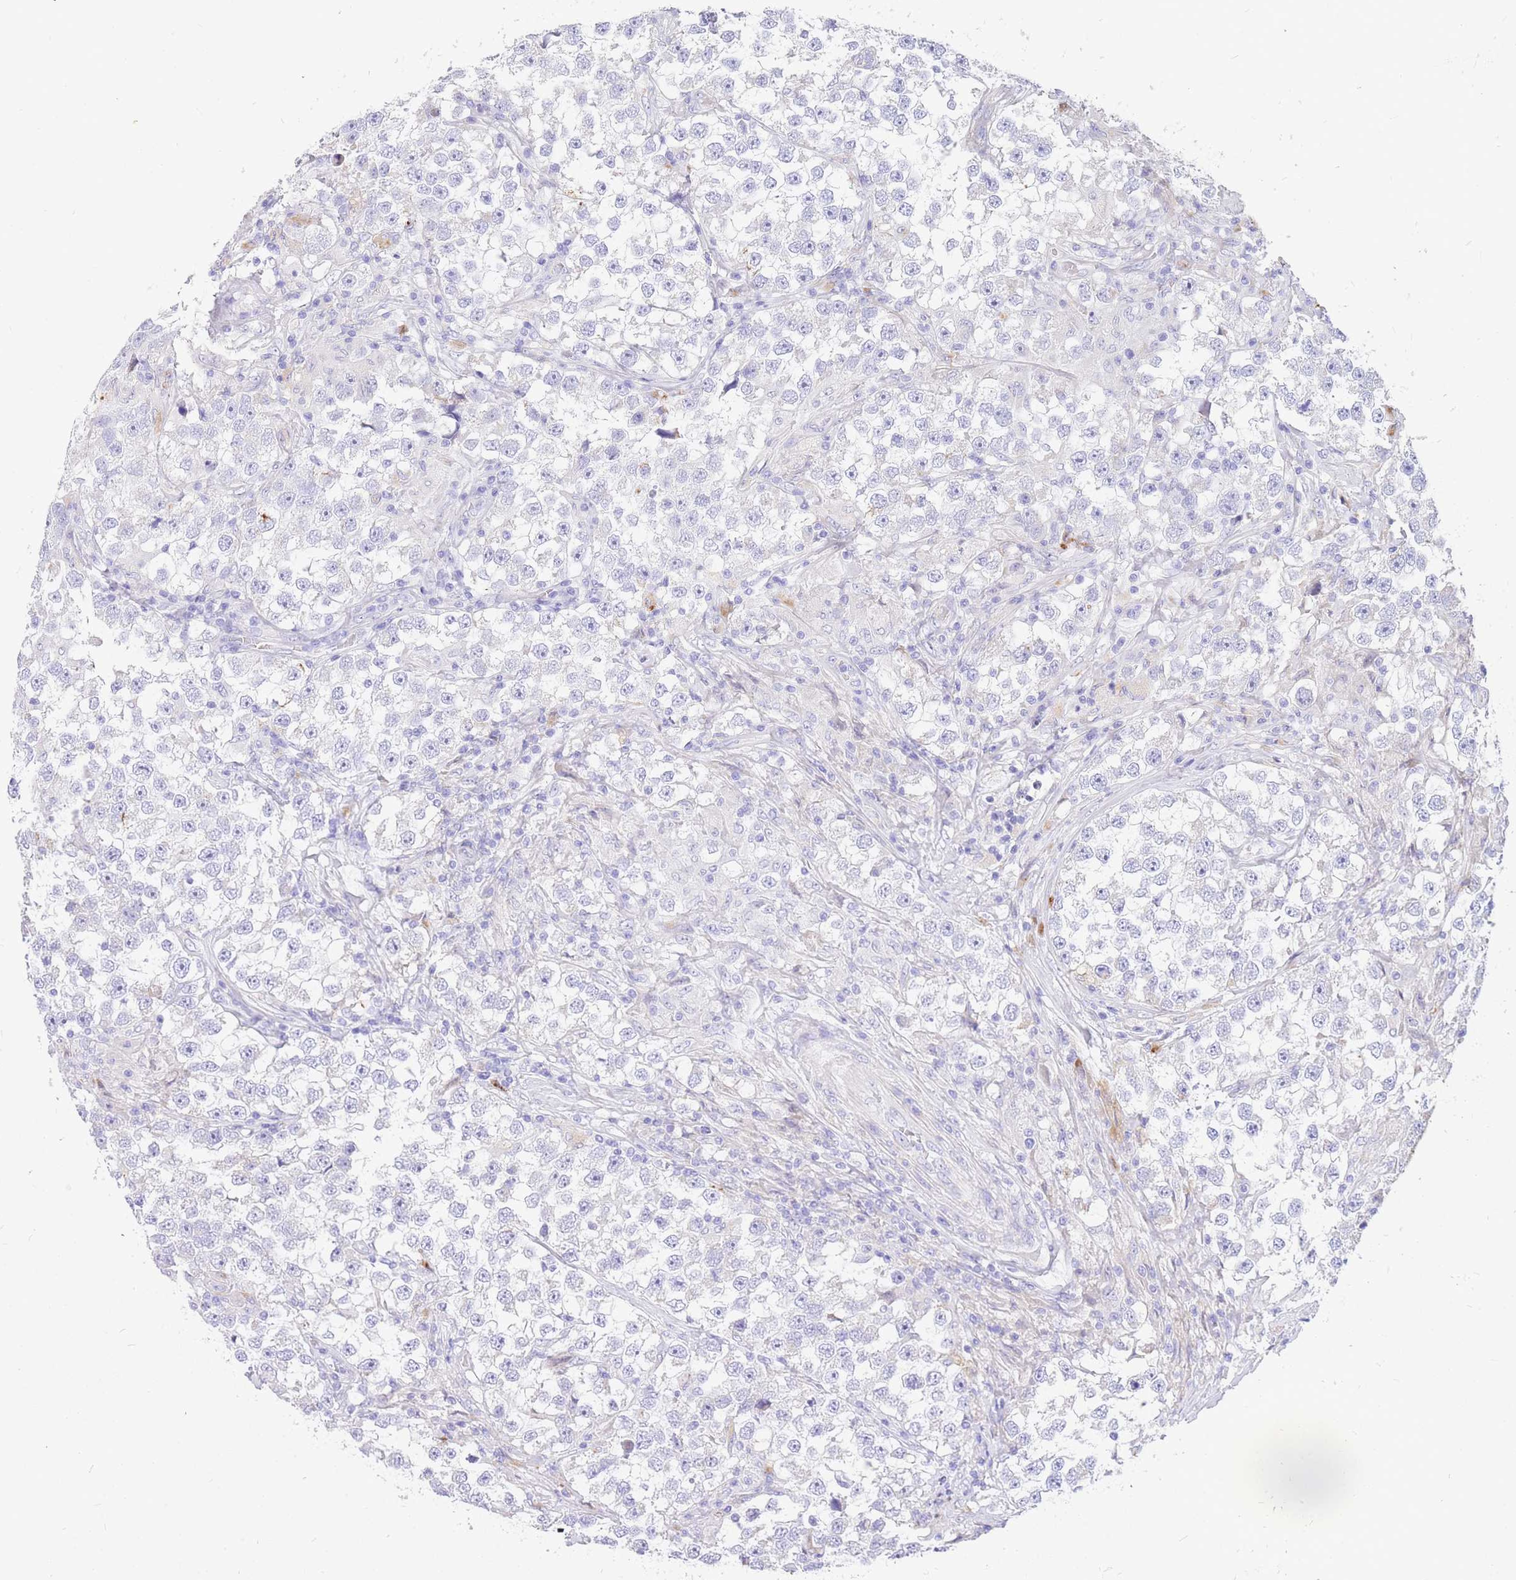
{"staining": {"intensity": "negative", "quantity": "none", "location": "none"}, "tissue": "testis cancer", "cell_type": "Tumor cells", "image_type": "cancer", "snomed": [{"axis": "morphology", "description": "Seminoma, NOS"}, {"axis": "topography", "description": "Testis"}], "caption": "Tumor cells are negative for brown protein staining in testis cancer (seminoma).", "gene": "UPK1A", "patient": {"sex": "male", "age": 46}}